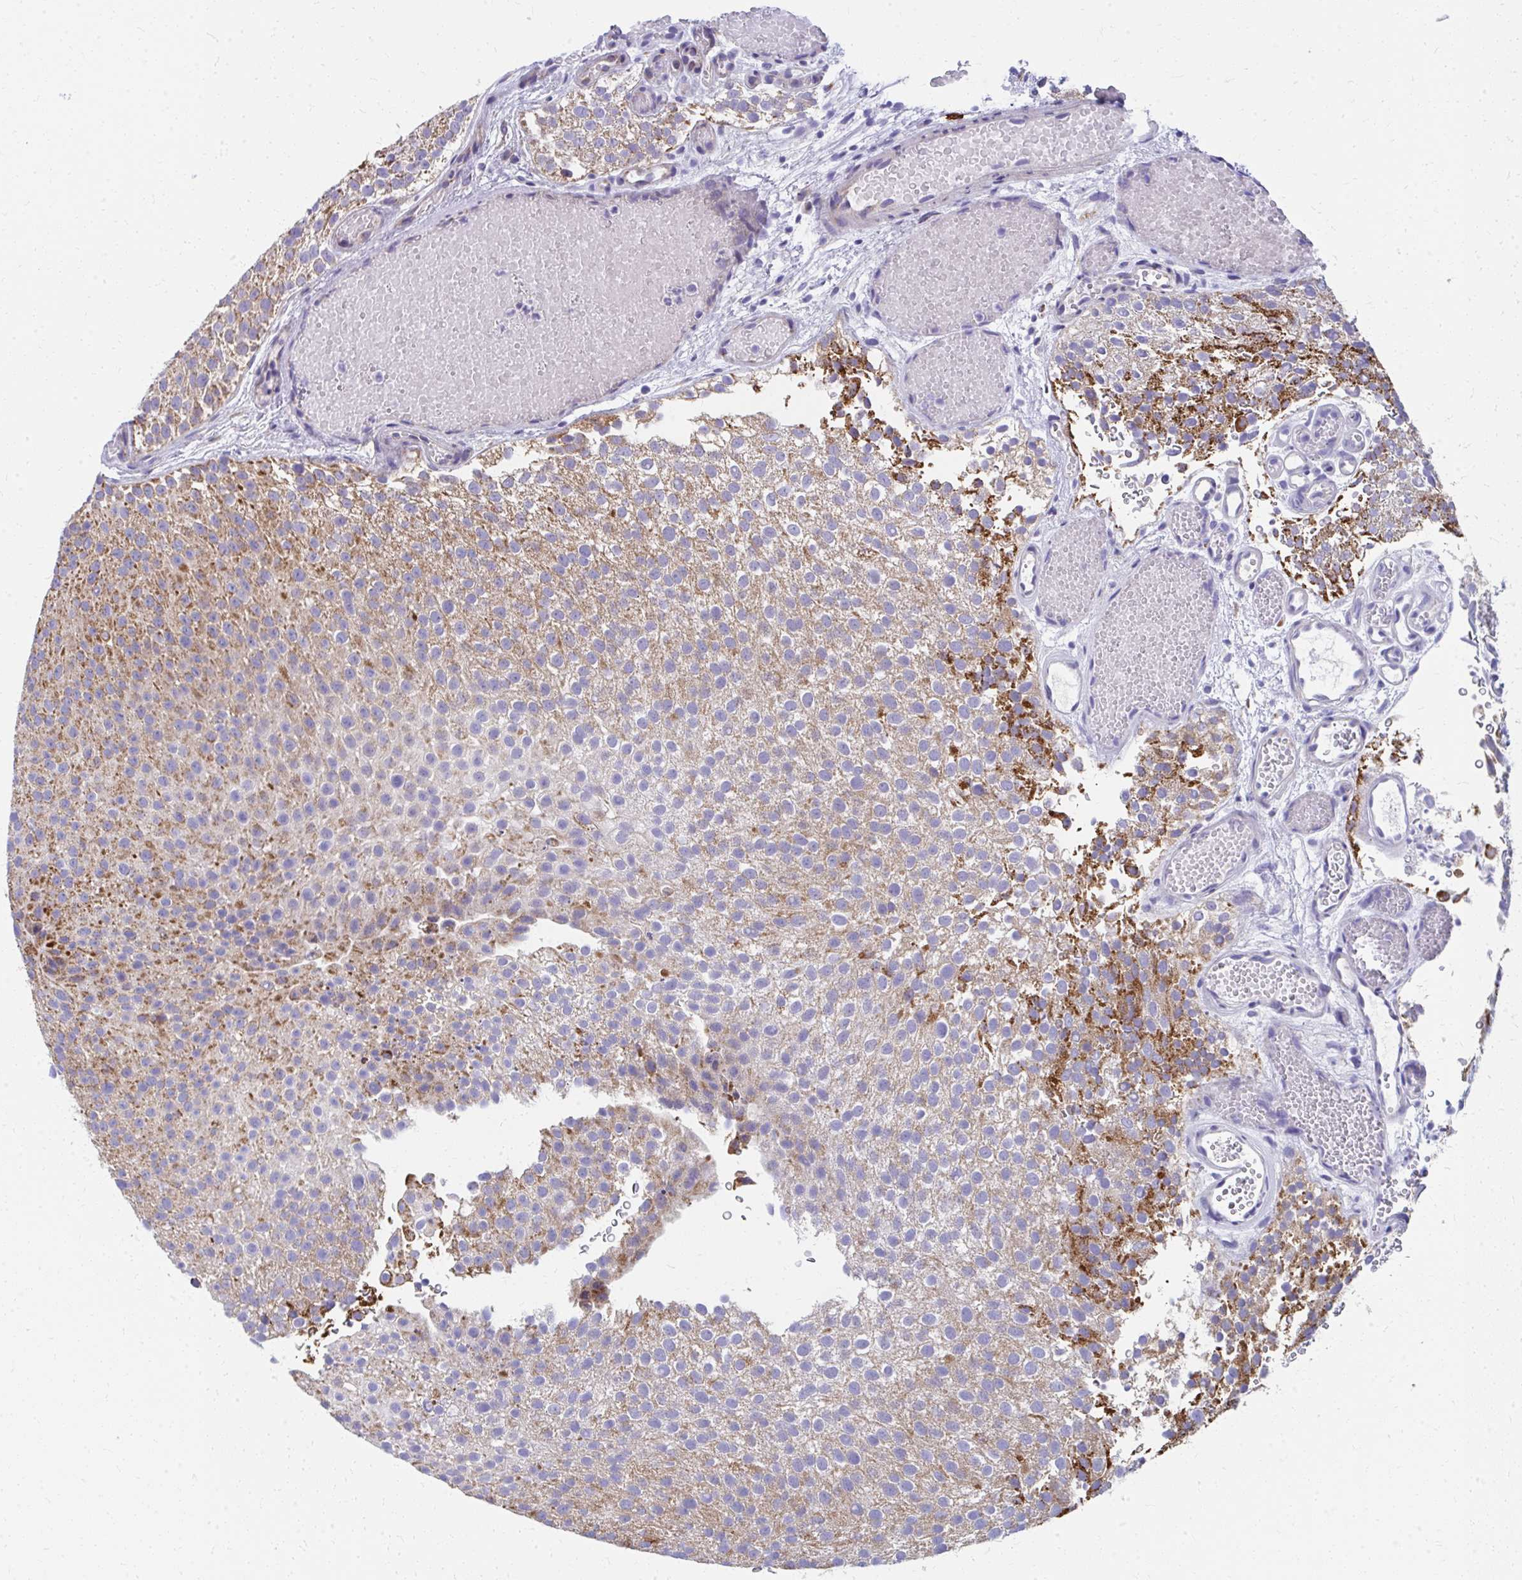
{"staining": {"intensity": "moderate", "quantity": ">75%", "location": "cytoplasmic/membranous"}, "tissue": "urothelial cancer", "cell_type": "Tumor cells", "image_type": "cancer", "snomed": [{"axis": "morphology", "description": "Urothelial carcinoma, Low grade"}, {"axis": "topography", "description": "Urinary bladder"}], "caption": "A photomicrograph showing moderate cytoplasmic/membranous positivity in approximately >75% of tumor cells in urothelial cancer, as visualized by brown immunohistochemical staining.", "gene": "IL37", "patient": {"sex": "male", "age": 78}}